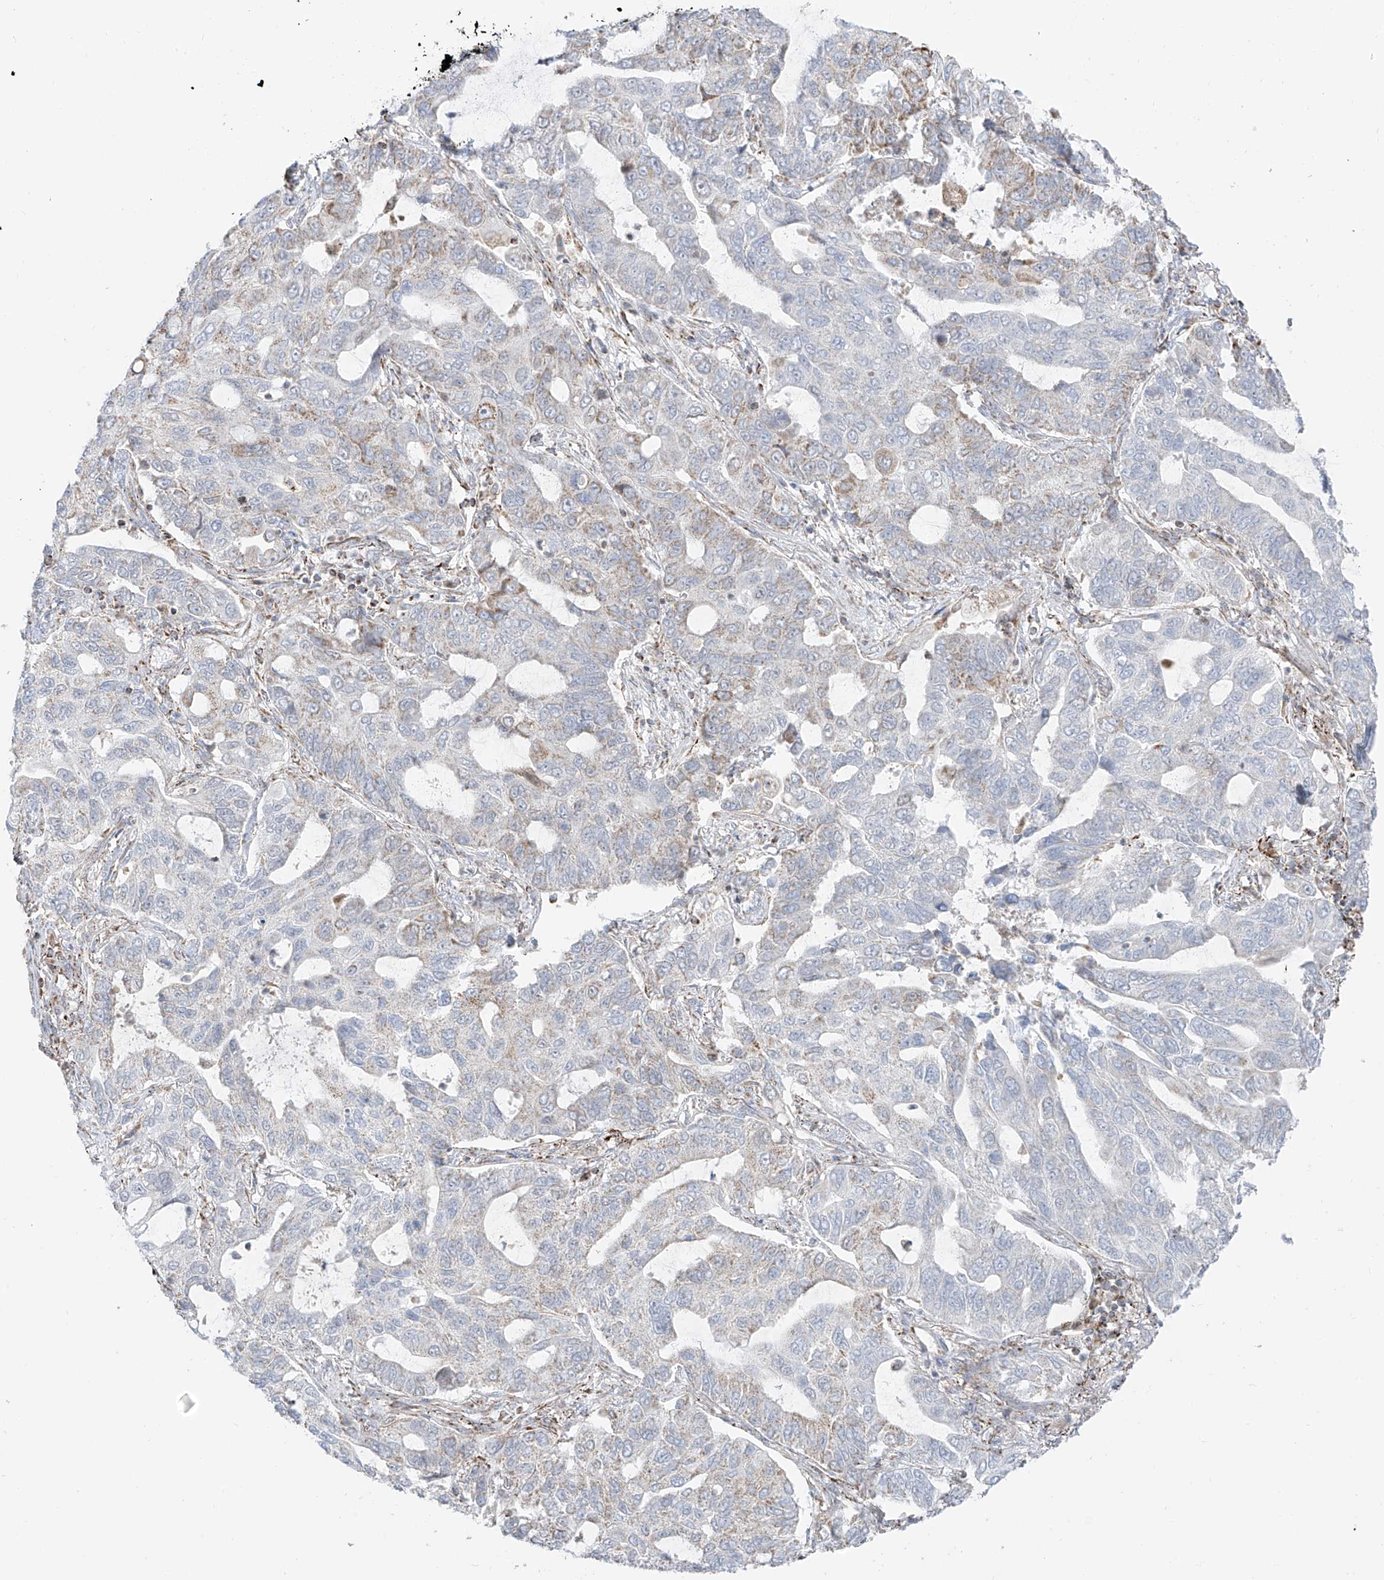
{"staining": {"intensity": "negative", "quantity": "none", "location": "none"}, "tissue": "lung cancer", "cell_type": "Tumor cells", "image_type": "cancer", "snomed": [{"axis": "morphology", "description": "Adenocarcinoma, NOS"}, {"axis": "topography", "description": "Lung"}], "caption": "Human lung cancer (adenocarcinoma) stained for a protein using immunohistochemistry (IHC) displays no expression in tumor cells.", "gene": "ETHE1", "patient": {"sex": "male", "age": 64}}